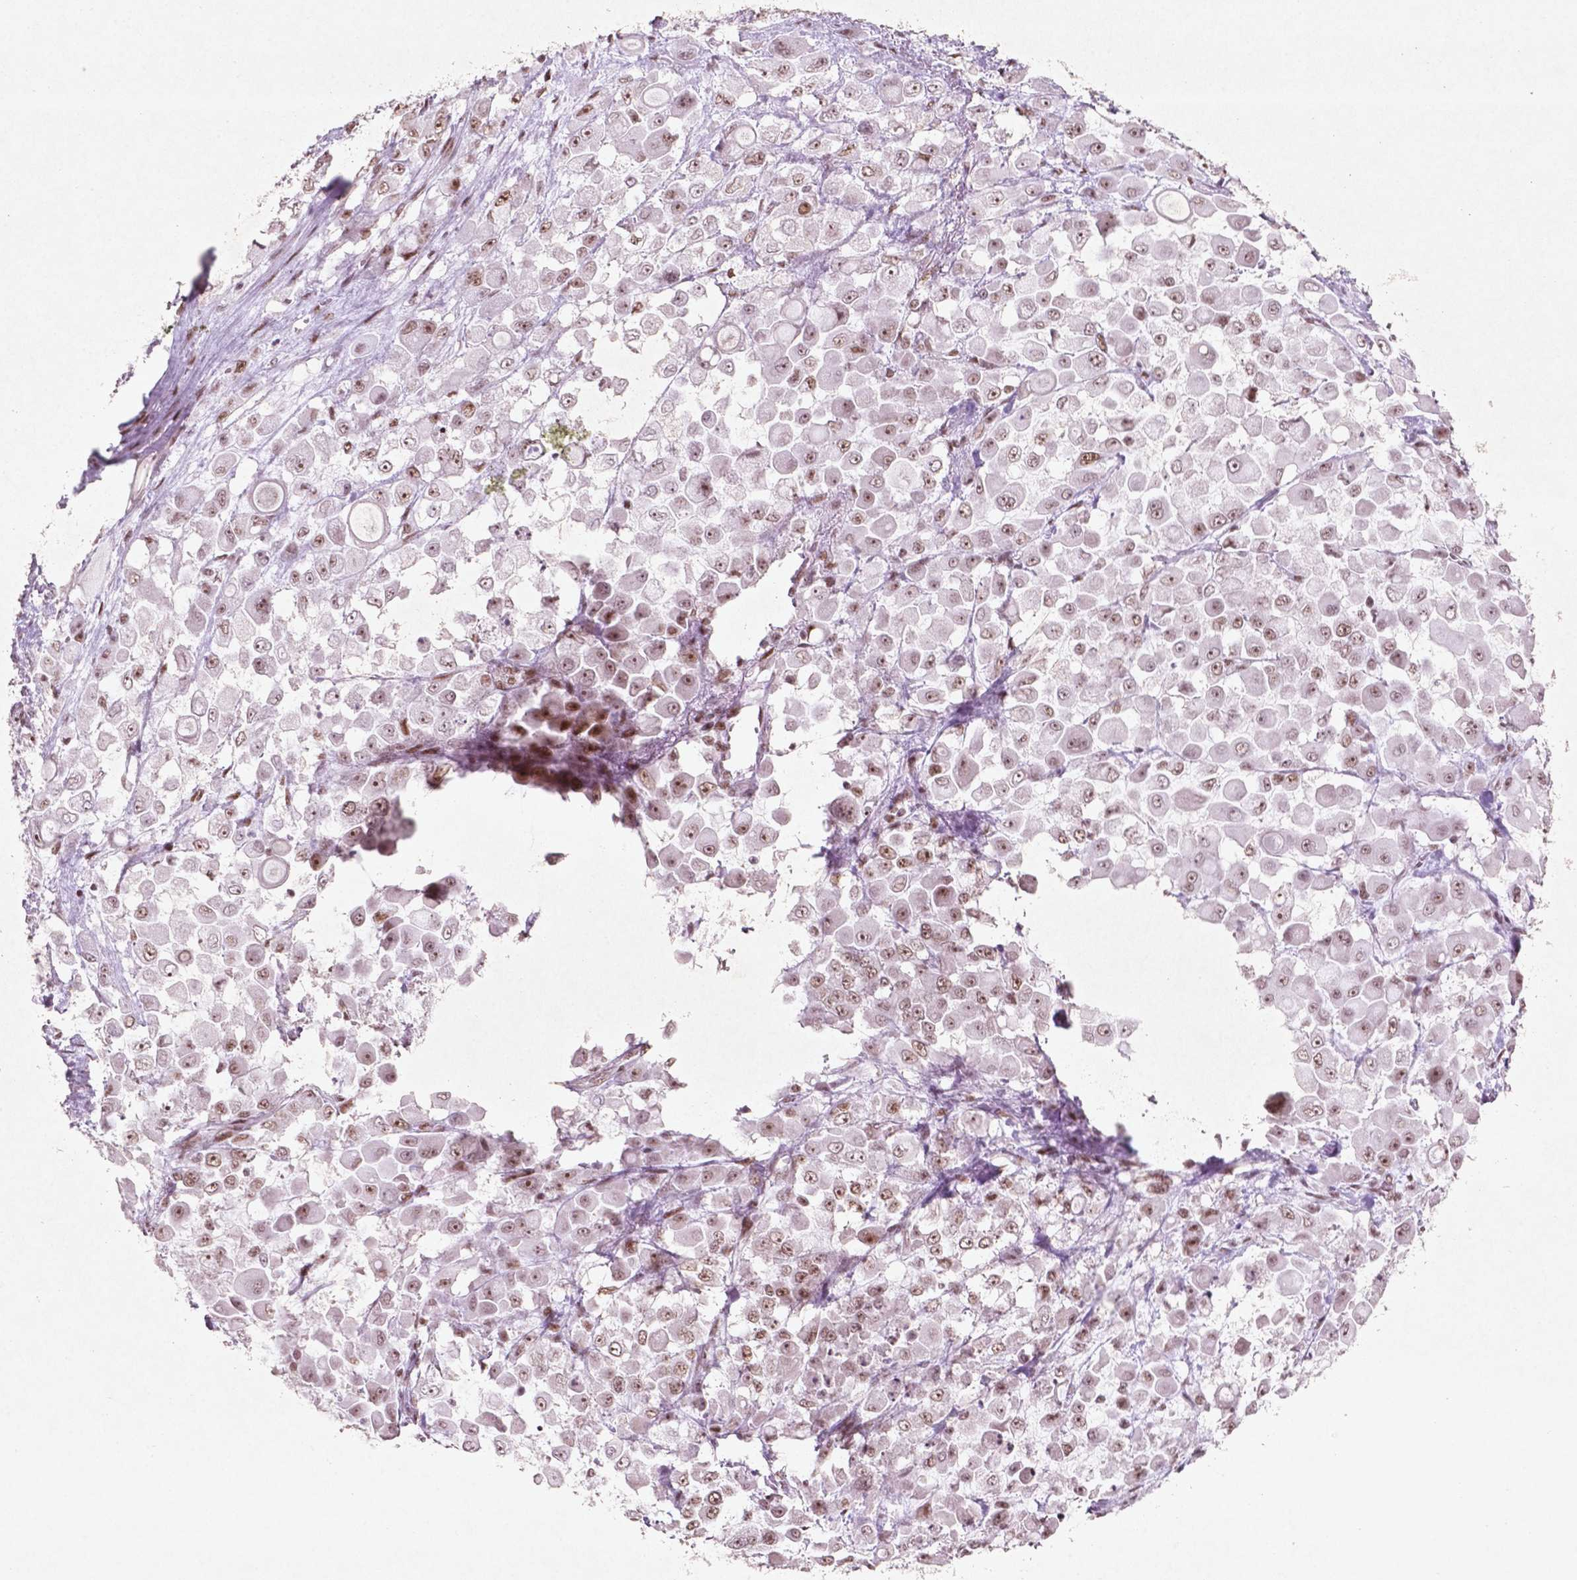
{"staining": {"intensity": "moderate", "quantity": ">75%", "location": "nuclear"}, "tissue": "stomach cancer", "cell_type": "Tumor cells", "image_type": "cancer", "snomed": [{"axis": "morphology", "description": "Adenocarcinoma, NOS"}, {"axis": "topography", "description": "Stomach"}], "caption": "Brown immunohistochemical staining in human stomach cancer displays moderate nuclear expression in approximately >75% of tumor cells.", "gene": "HMG20B", "patient": {"sex": "female", "age": 76}}